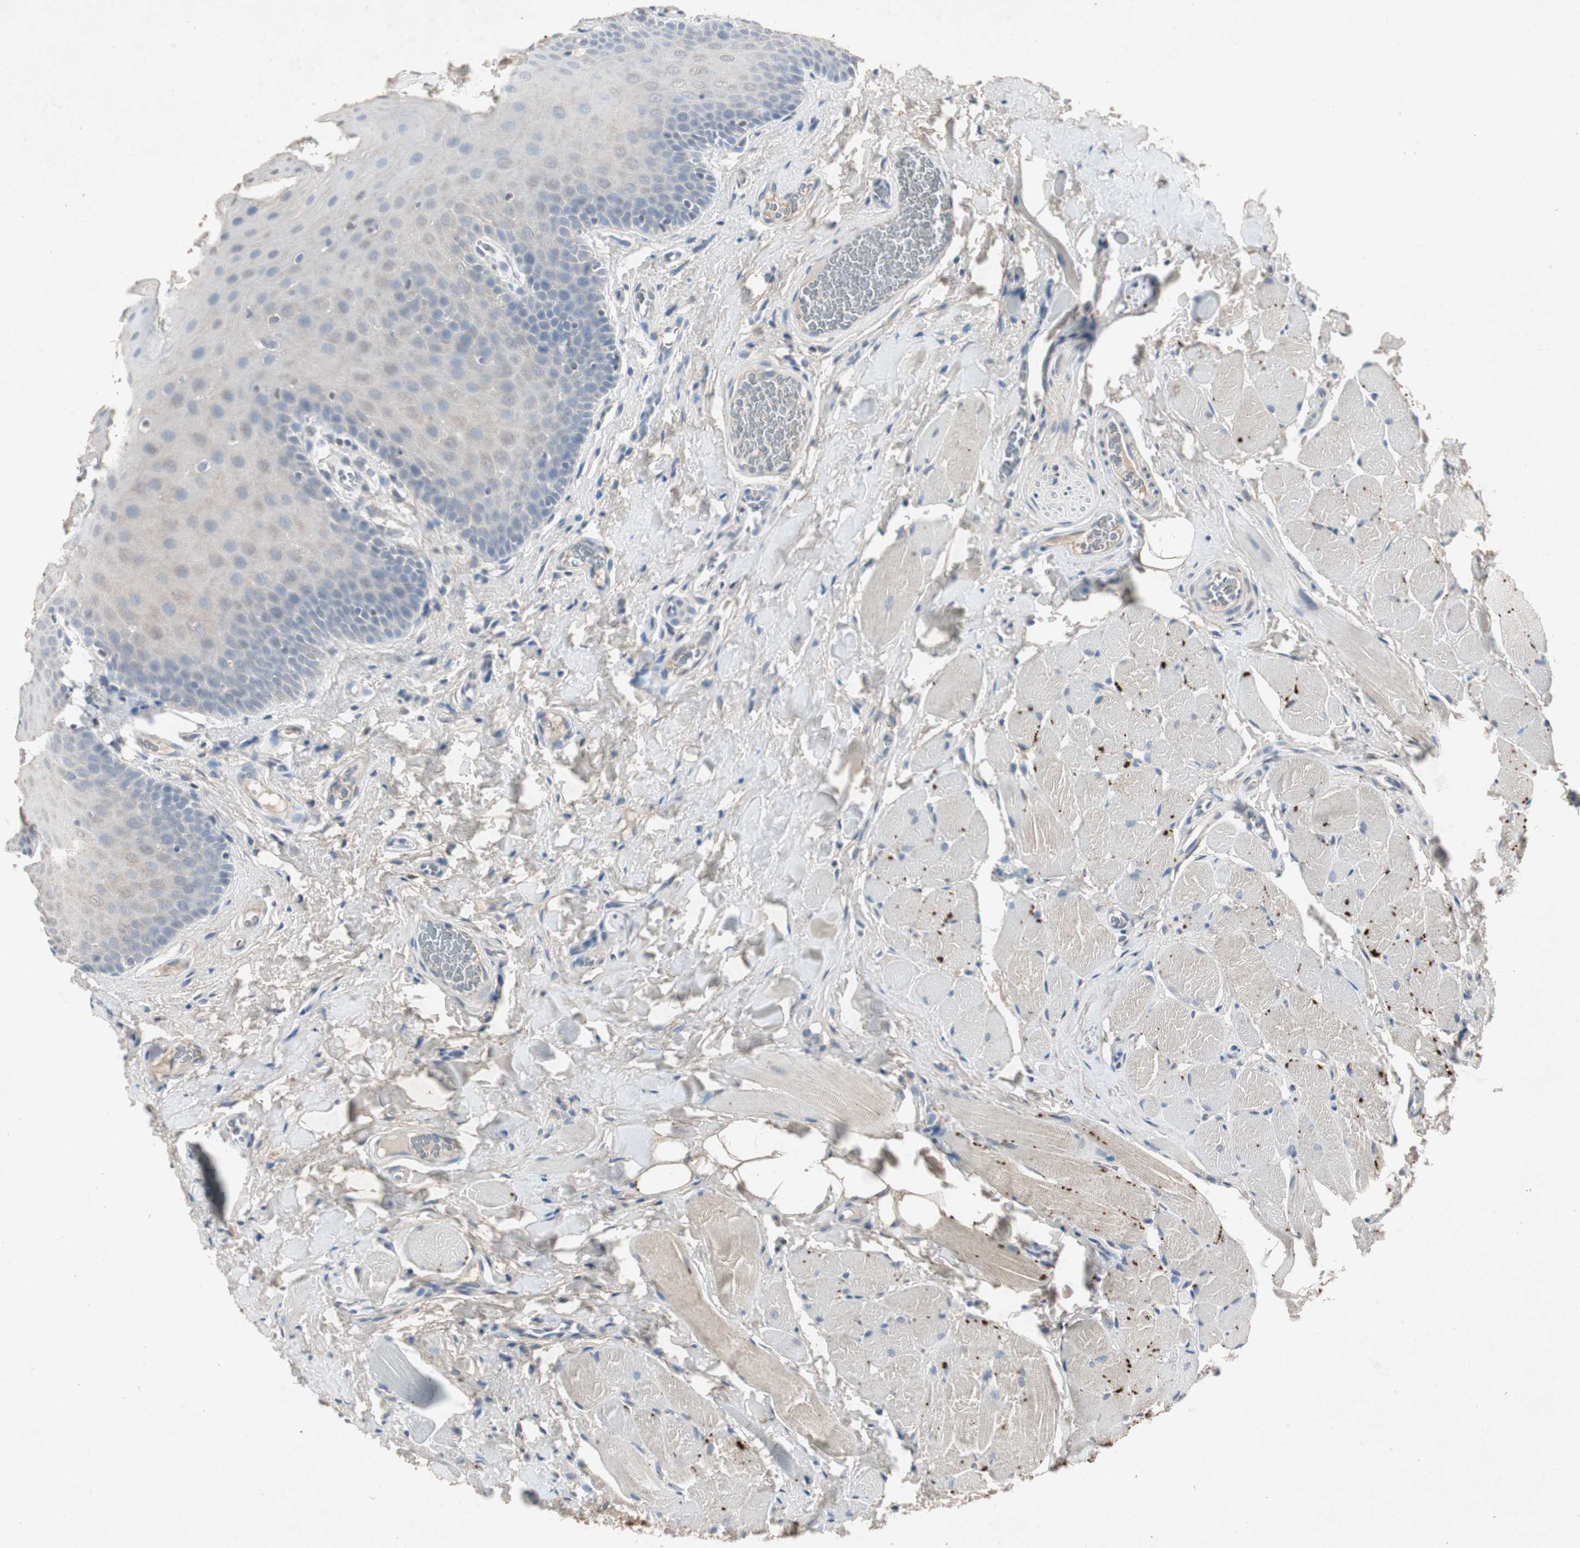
{"staining": {"intensity": "negative", "quantity": "none", "location": "none"}, "tissue": "oral mucosa", "cell_type": "Squamous epithelial cells", "image_type": "normal", "snomed": [{"axis": "morphology", "description": "Normal tissue, NOS"}, {"axis": "topography", "description": "Oral tissue"}], "caption": "This photomicrograph is of normal oral mucosa stained with immunohistochemistry to label a protein in brown with the nuclei are counter-stained blue. There is no positivity in squamous epithelial cells.", "gene": "ADNP2", "patient": {"sex": "male", "age": 54}}